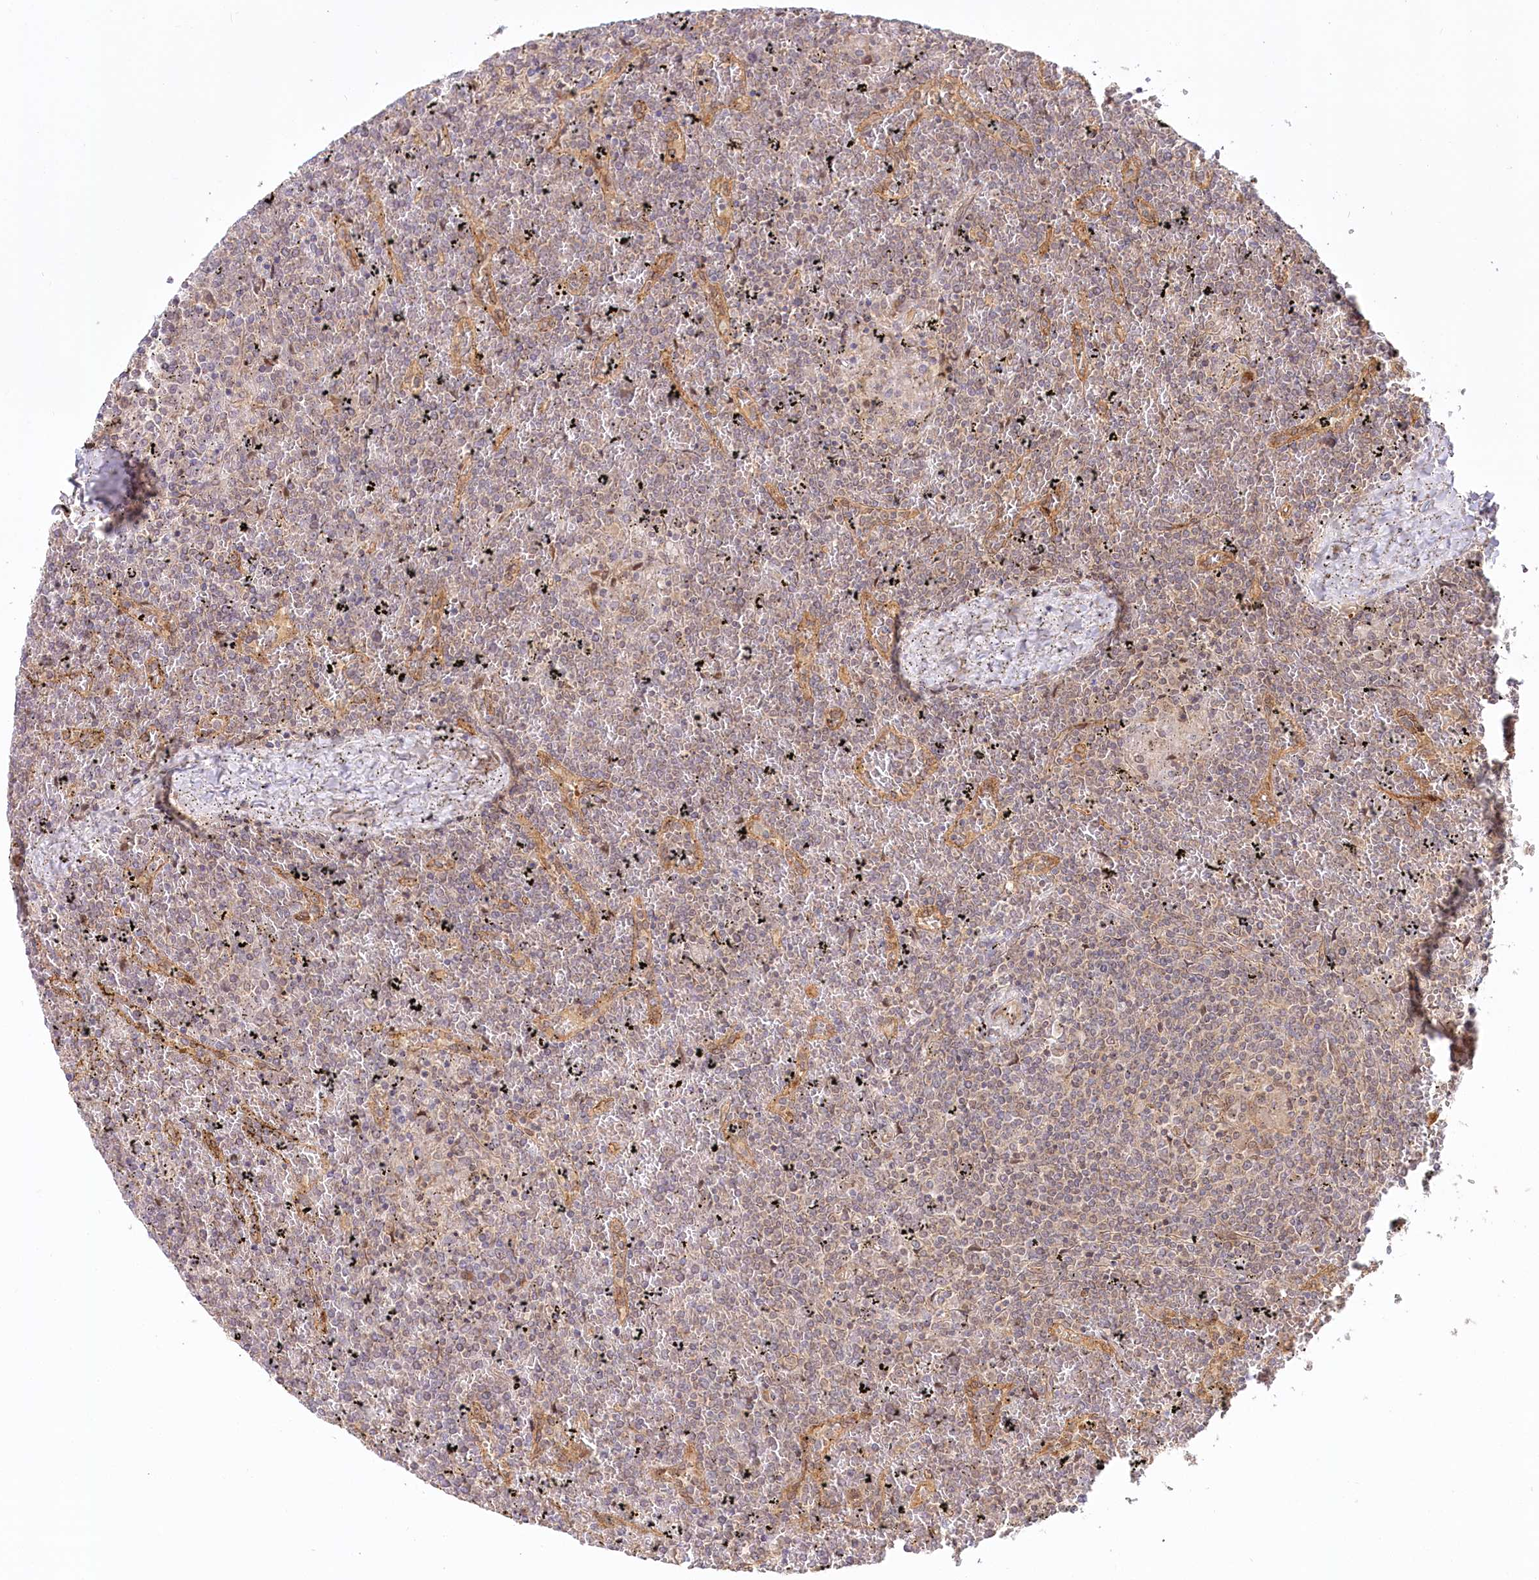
{"staining": {"intensity": "negative", "quantity": "none", "location": "none"}, "tissue": "lymphoma", "cell_type": "Tumor cells", "image_type": "cancer", "snomed": [{"axis": "morphology", "description": "Malignant lymphoma, non-Hodgkin's type, Low grade"}, {"axis": "topography", "description": "Spleen"}], "caption": "There is no significant positivity in tumor cells of lymphoma. (DAB immunohistochemistry visualized using brightfield microscopy, high magnification).", "gene": "CEP70", "patient": {"sex": "female", "age": 19}}